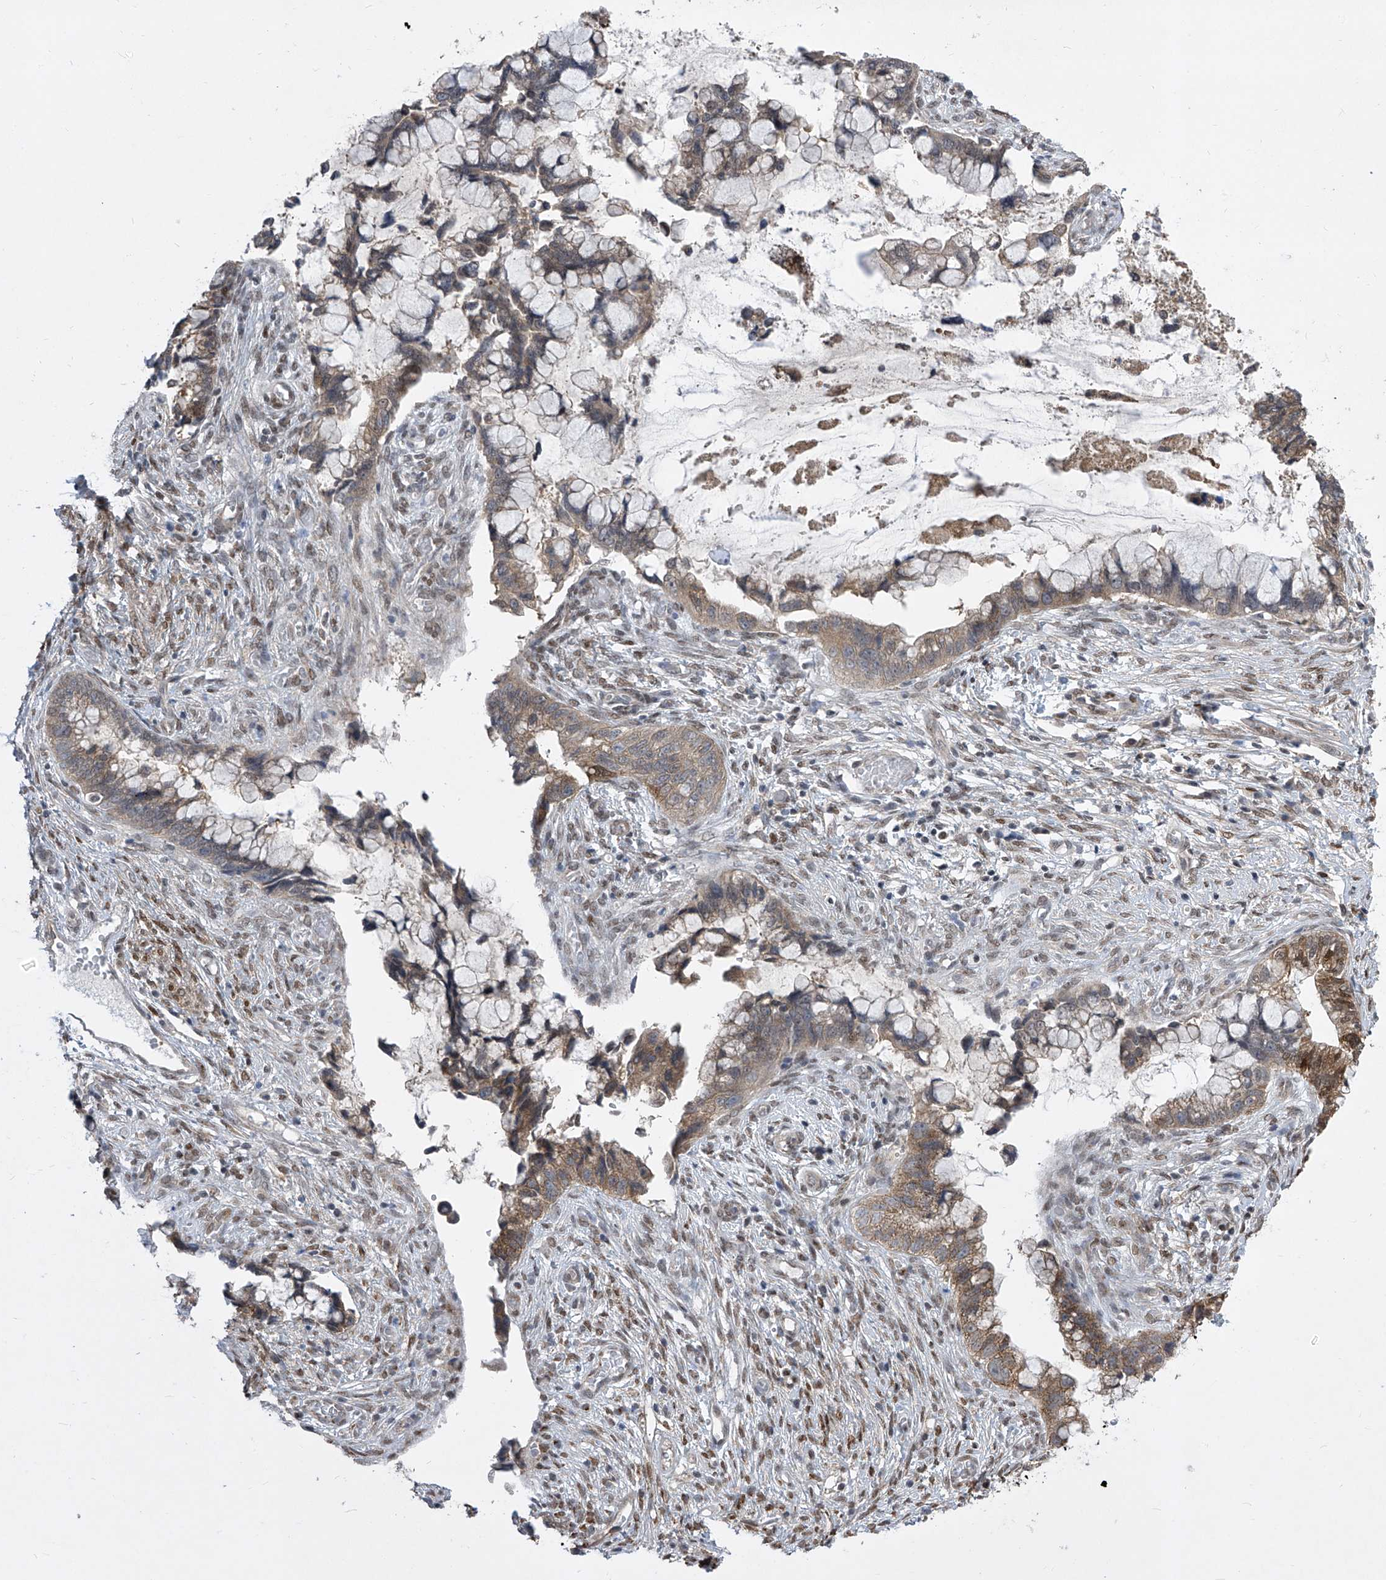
{"staining": {"intensity": "moderate", "quantity": "25%-75%", "location": "cytoplasmic/membranous"}, "tissue": "cervical cancer", "cell_type": "Tumor cells", "image_type": "cancer", "snomed": [{"axis": "morphology", "description": "Adenocarcinoma, NOS"}, {"axis": "topography", "description": "Cervix"}], "caption": "This is an image of immunohistochemistry (IHC) staining of cervical cancer (adenocarcinoma), which shows moderate positivity in the cytoplasmic/membranous of tumor cells.", "gene": "CETN2", "patient": {"sex": "female", "age": 44}}